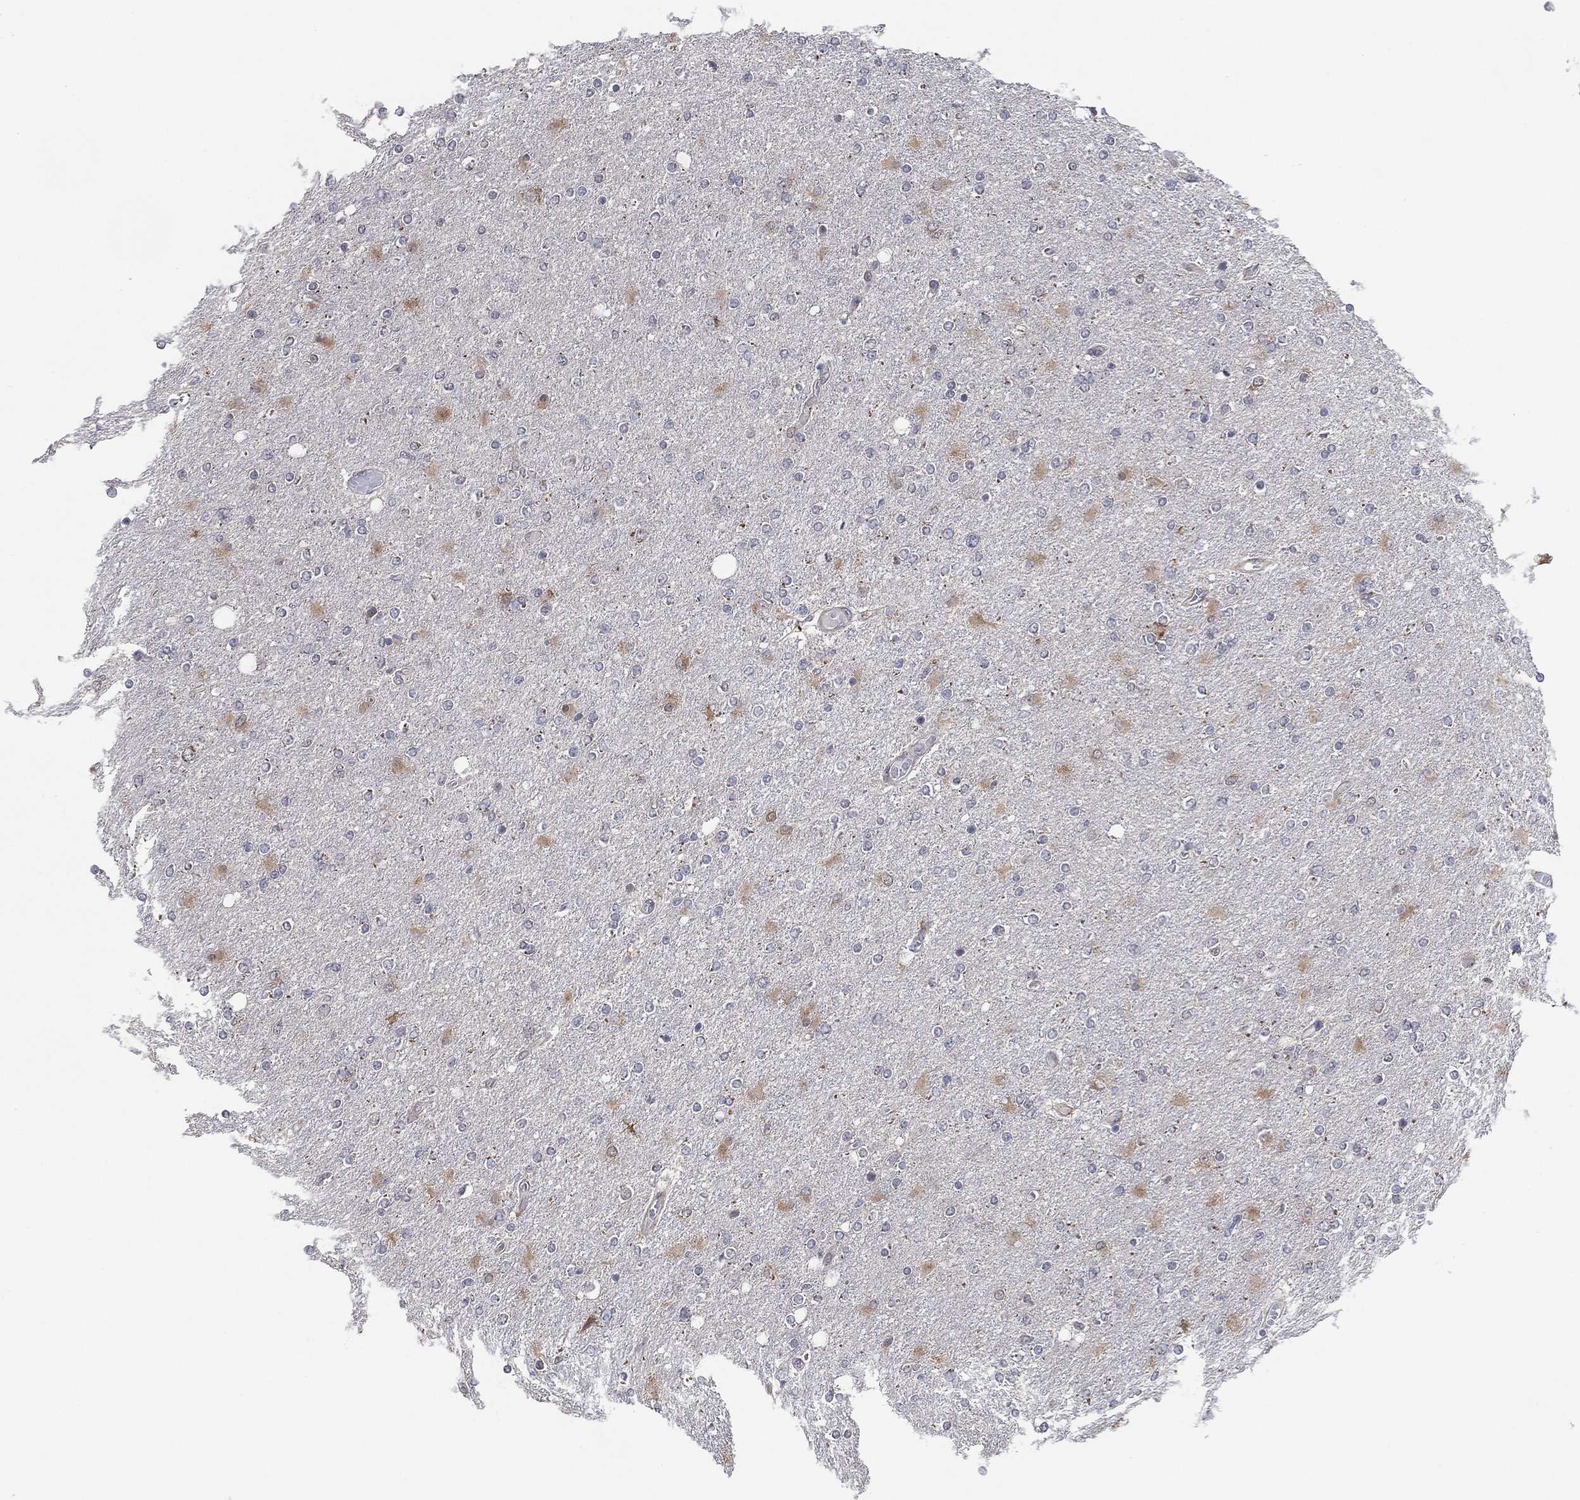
{"staining": {"intensity": "negative", "quantity": "none", "location": "none"}, "tissue": "glioma", "cell_type": "Tumor cells", "image_type": "cancer", "snomed": [{"axis": "morphology", "description": "Glioma, malignant, High grade"}, {"axis": "topography", "description": "Cerebral cortex"}], "caption": "Immunohistochemical staining of glioma displays no significant staining in tumor cells.", "gene": "FAM104A", "patient": {"sex": "male", "age": 70}}